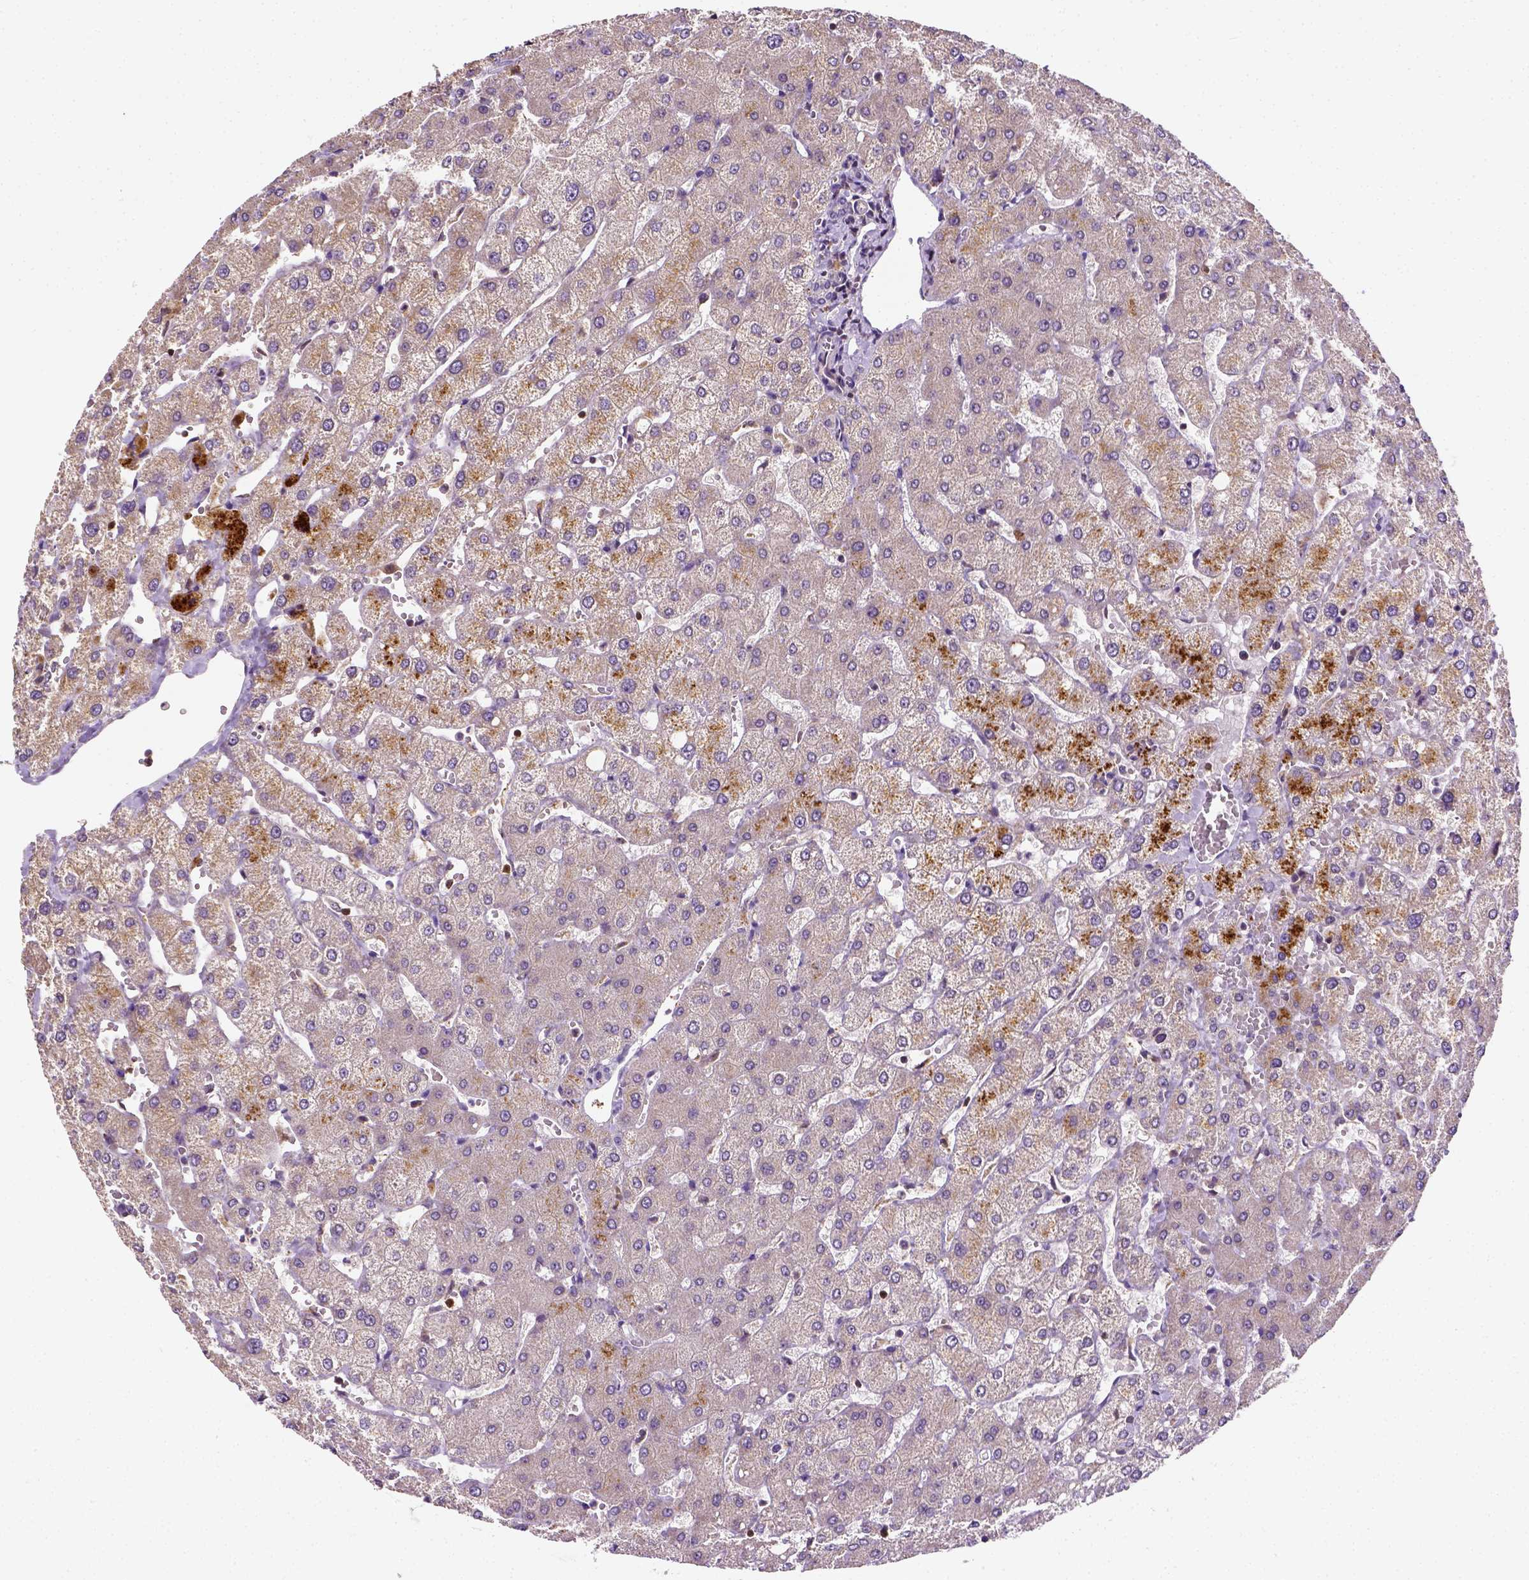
{"staining": {"intensity": "negative", "quantity": "none", "location": "none"}, "tissue": "liver", "cell_type": "Cholangiocytes", "image_type": "normal", "snomed": [{"axis": "morphology", "description": "Normal tissue, NOS"}, {"axis": "topography", "description": "Liver"}], "caption": "Human liver stained for a protein using immunohistochemistry (IHC) displays no staining in cholangiocytes.", "gene": "MATK", "patient": {"sex": "female", "age": 54}}